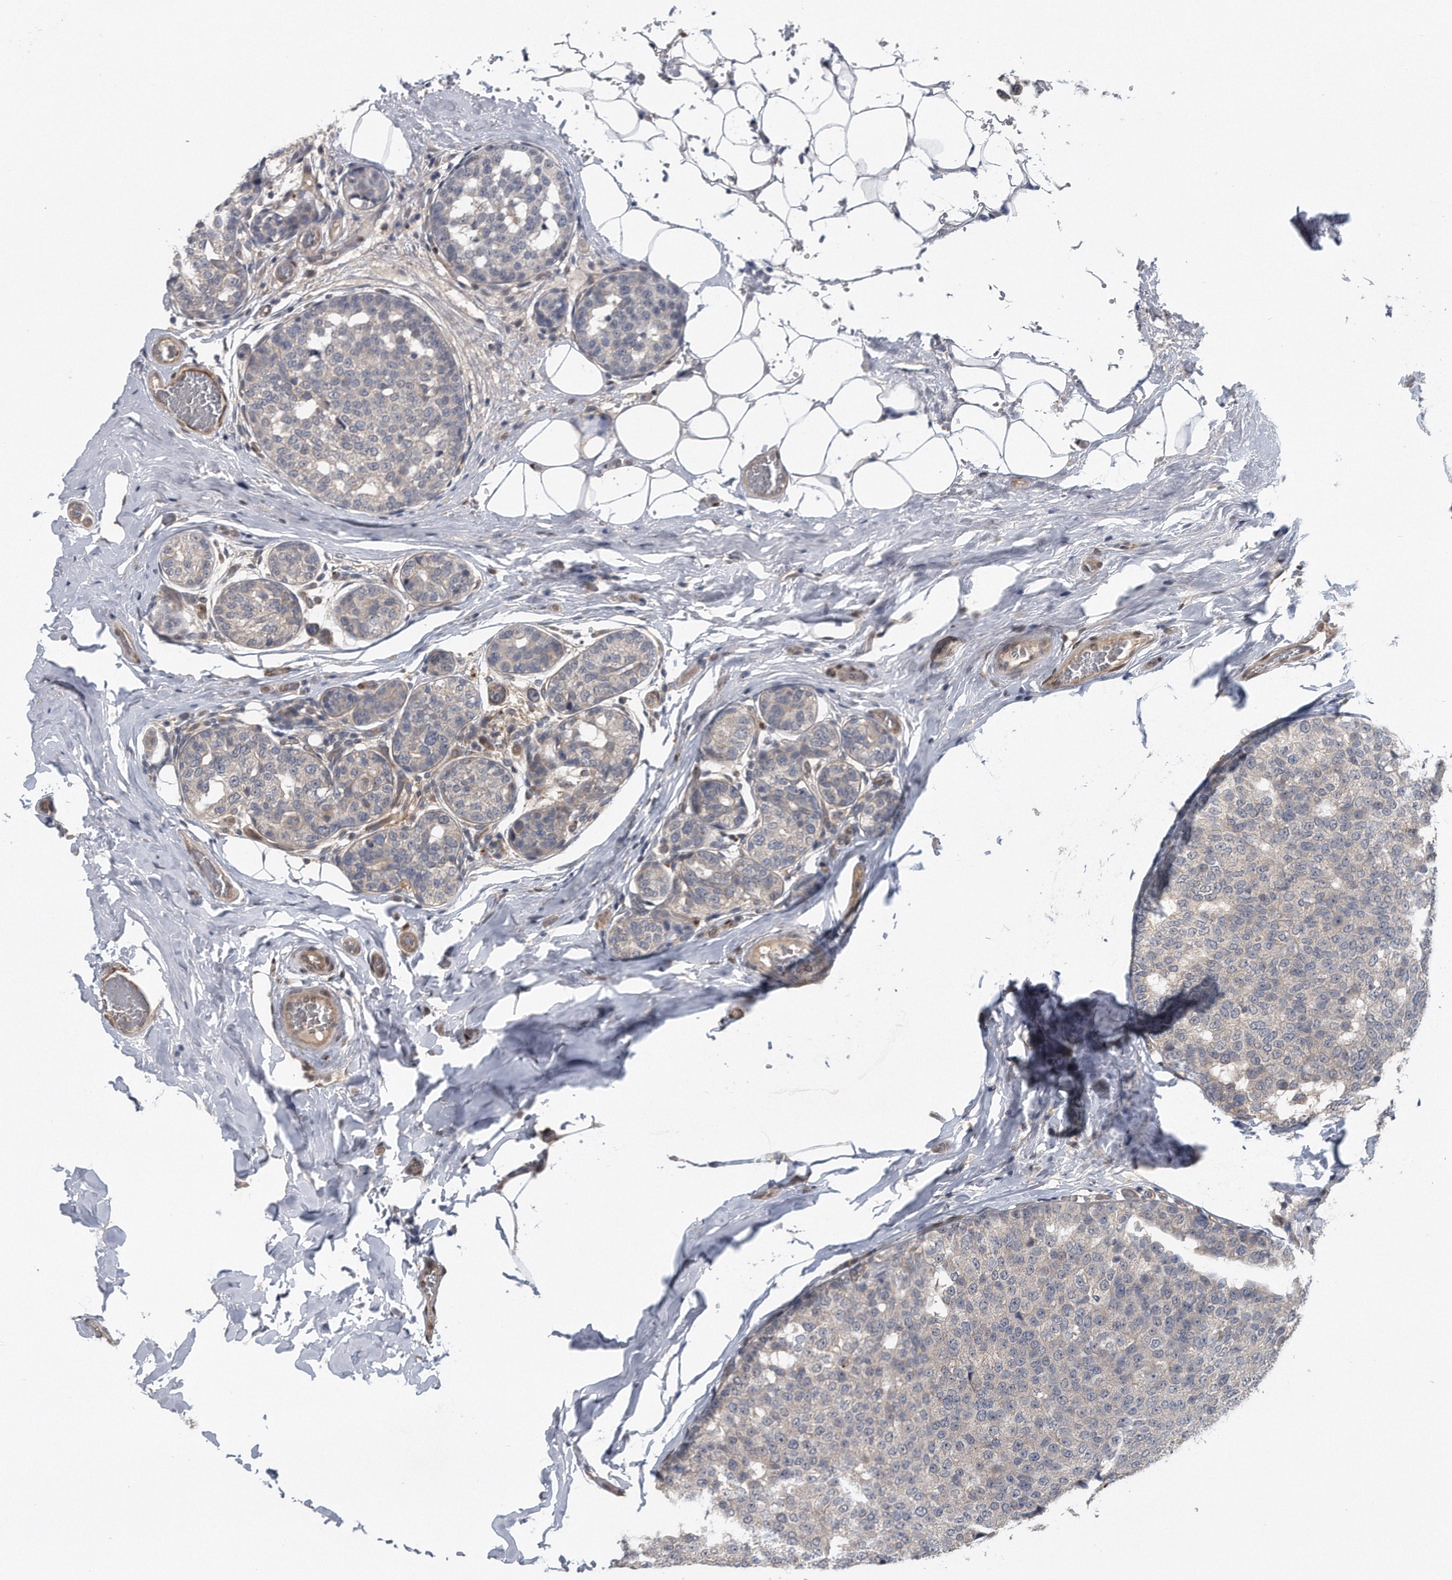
{"staining": {"intensity": "negative", "quantity": "none", "location": "none"}, "tissue": "breast cancer", "cell_type": "Tumor cells", "image_type": "cancer", "snomed": [{"axis": "morphology", "description": "Normal tissue, NOS"}, {"axis": "morphology", "description": "Duct carcinoma"}, {"axis": "topography", "description": "Breast"}], "caption": "A micrograph of invasive ductal carcinoma (breast) stained for a protein shows no brown staining in tumor cells.", "gene": "ZNF79", "patient": {"sex": "female", "age": 43}}